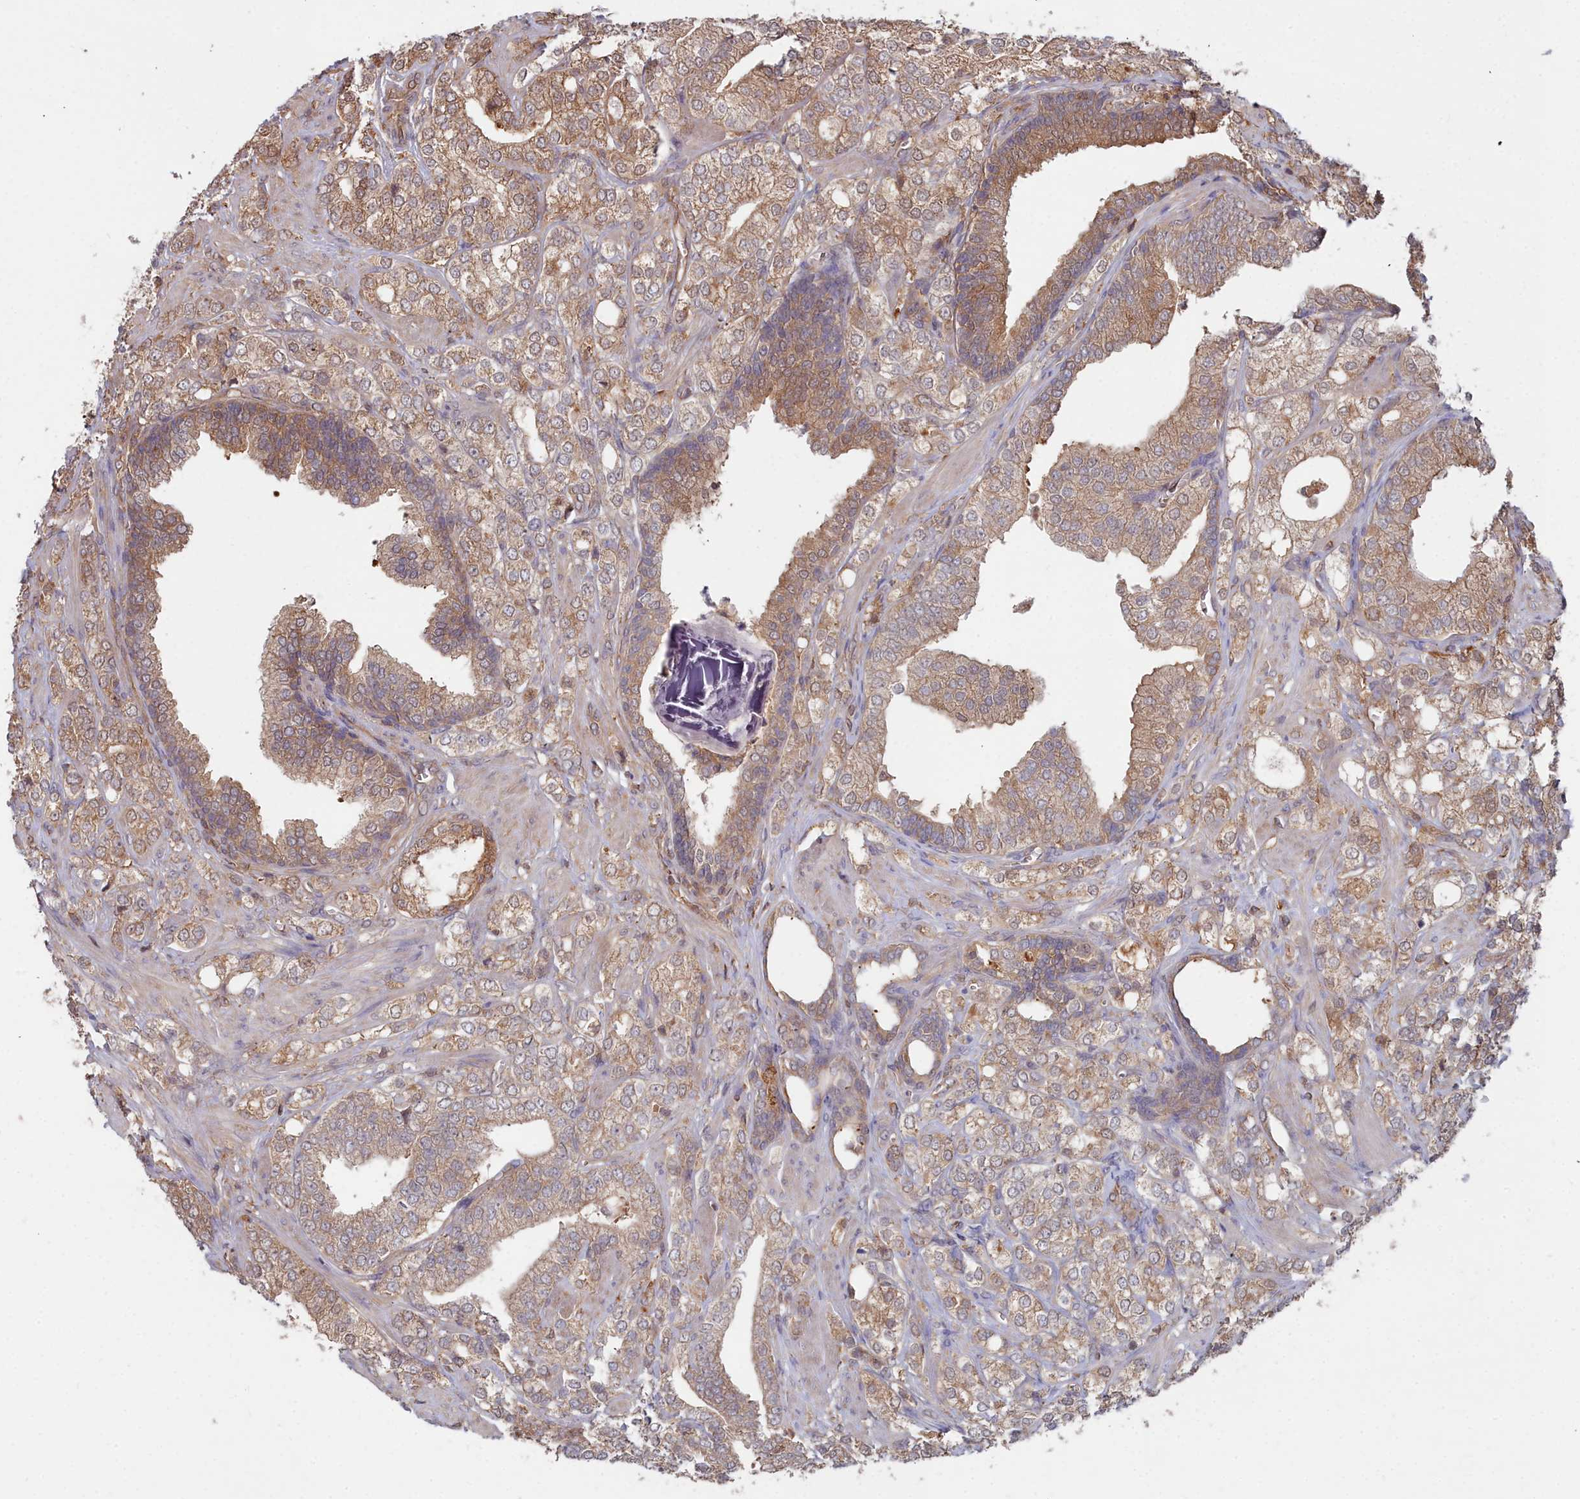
{"staining": {"intensity": "moderate", "quantity": ">75%", "location": "cytoplasmic/membranous"}, "tissue": "prostate cancer", "cell_type": "Tumor cells", "image_type": "cancer", "snomed": [{"axis": "morphology", "description": "Adenocarcinoma, High grade"}, {"axis": "topography", "description": "Prostate"}], "caption": "Moderate cytoplasmic/membranous protein expression is seen in approximately >75% of tumor cells in prostate adenocarcinoma (high-grade).", "gene": "GFRA2", "patient": {"sex": "male", "age": 50}}